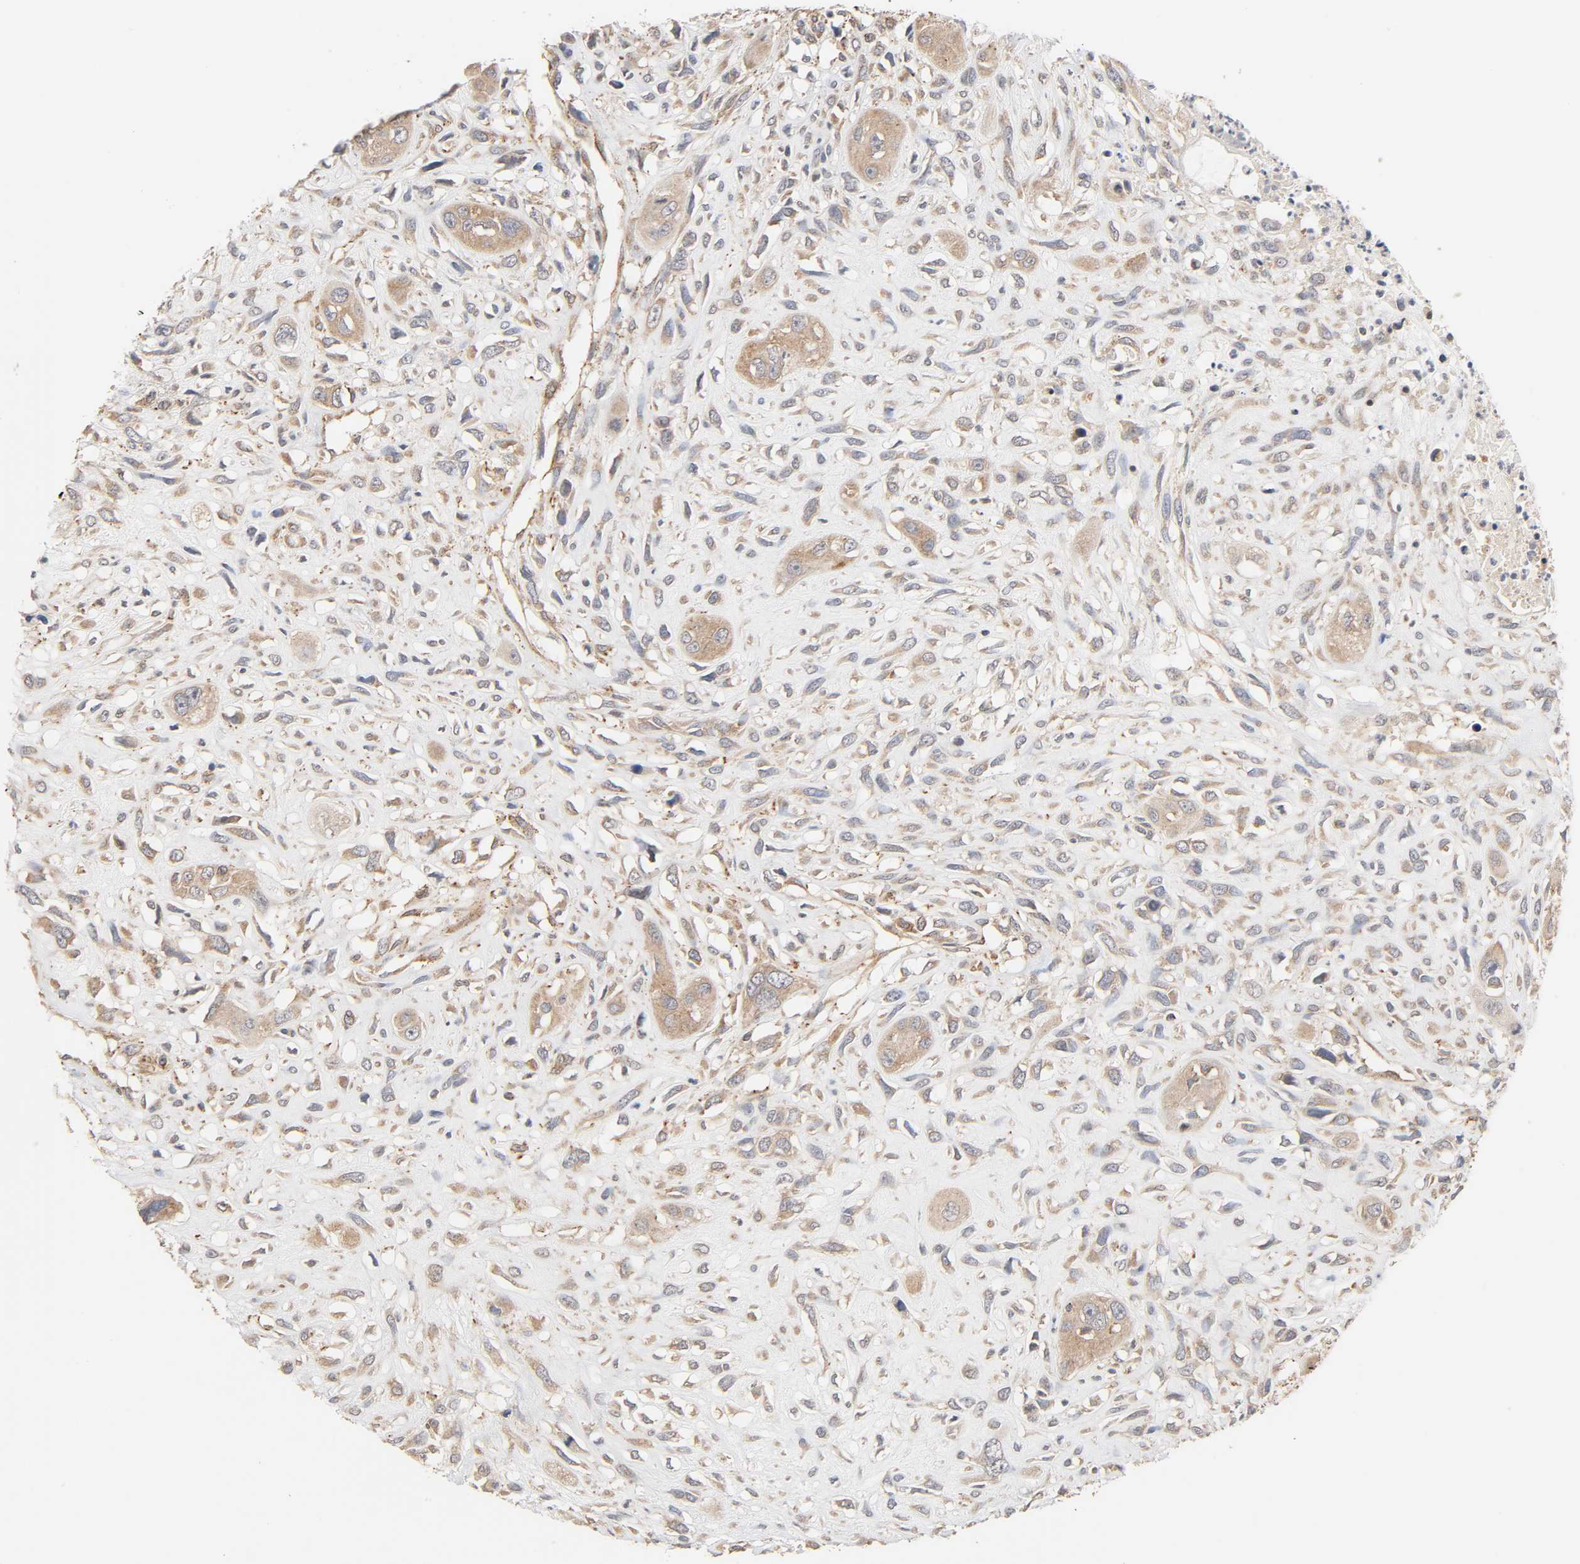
{"staining": {"intensity": "moderate", "quantity": ">75%", "location": "cytoplasmic/membranous"}, "tissue": "head and neck cancer", "cell_type": "Tumor cells", "image_type": "cancer", "snomed": [{"axis": "morphology", "description": "Necrosis, NOS"}, {"axis": "morphology", "description": "Neoplasm, malignant, NOS"}, {"axis": "topography", "description": "Salivary gland"}, {"axis": "topography", "description": "Head-Neck"}], "caption": "Head and neck cancer (malignant neoplasm) stained for a protein (brown) reveals moderate cytoplasmic/membranous positive expression in about >75% of tumor cells.", "gene": "NEMF", "patient": {"sex": "male", "age": 43}}